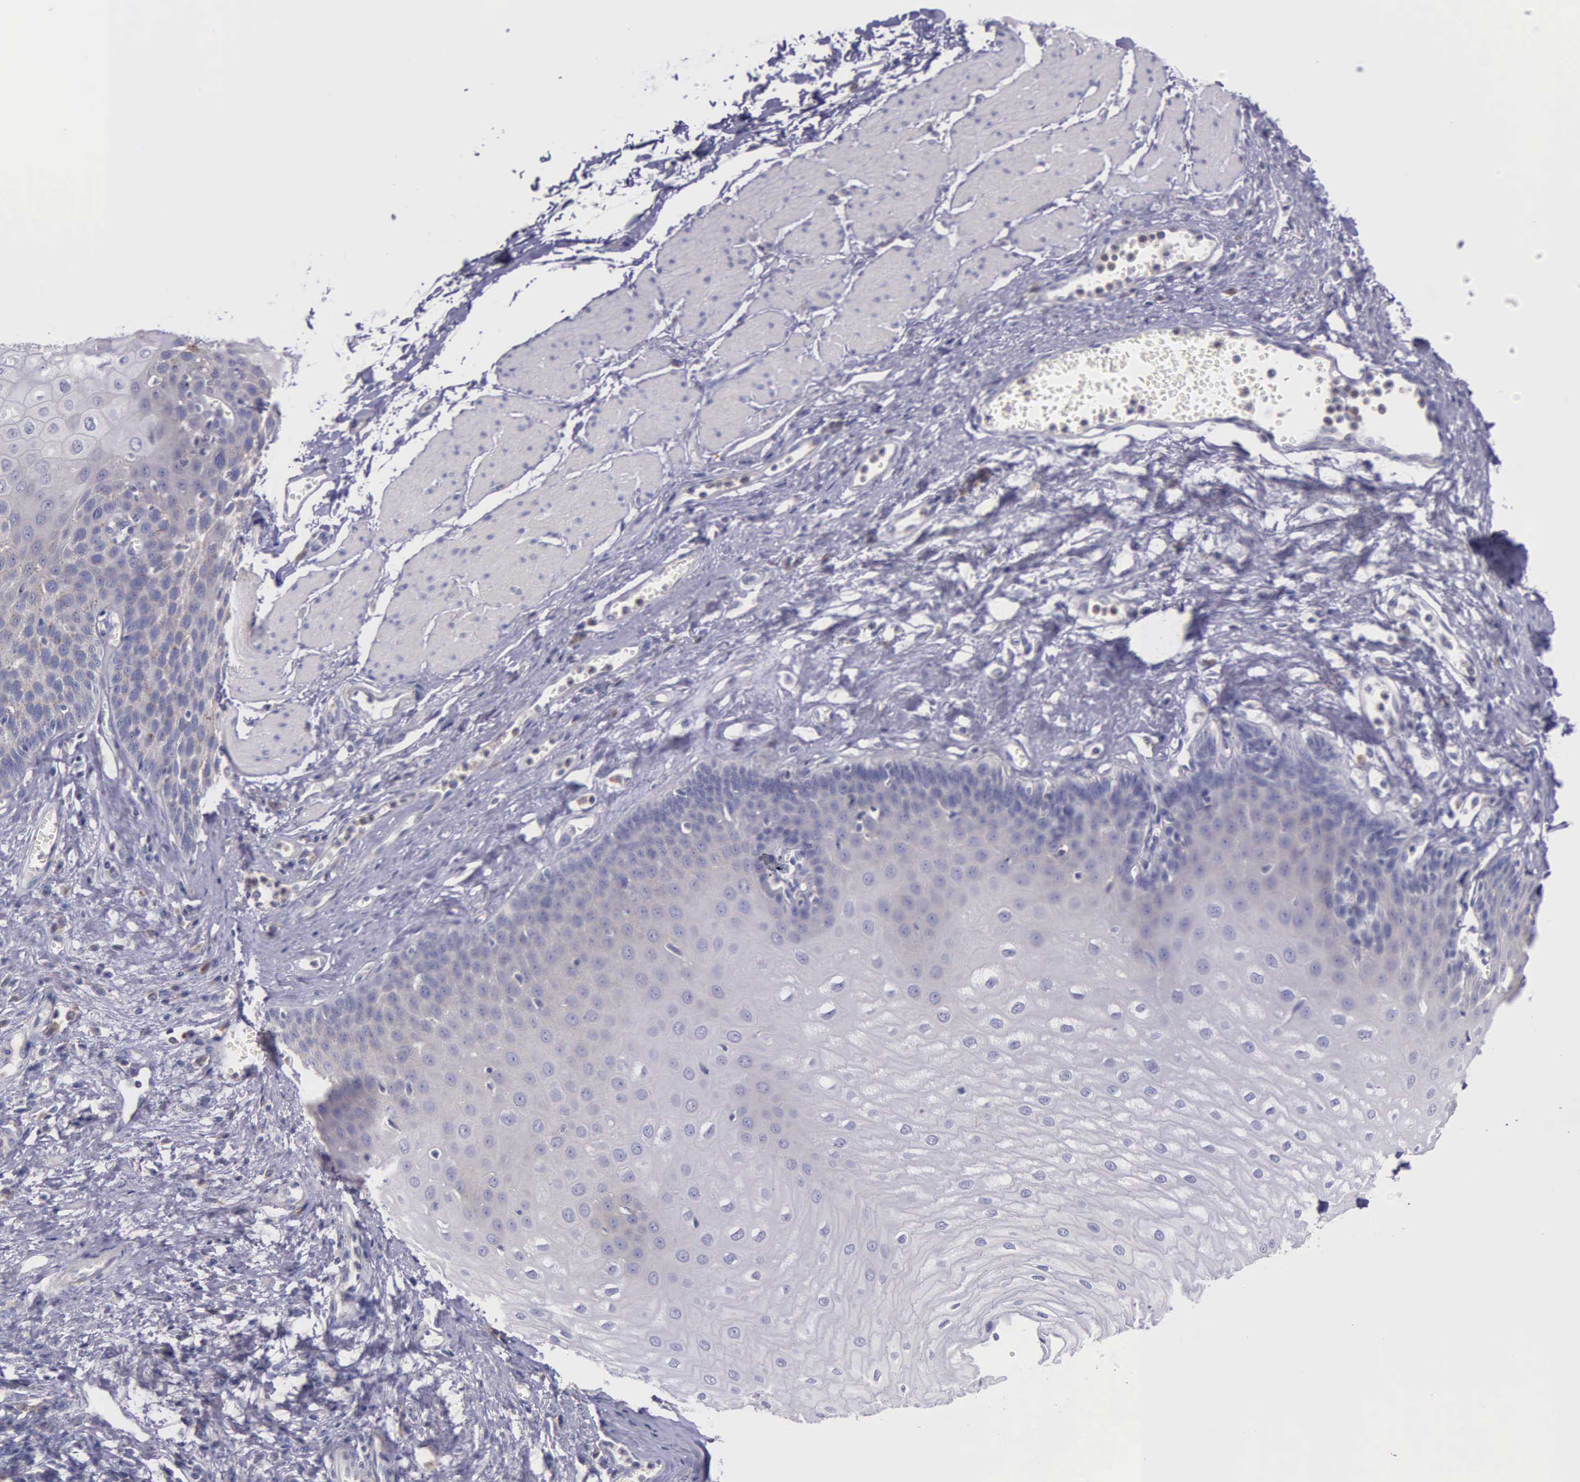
{"staining": {"intensity": "negative", "quantity": "none", "location": "none"}, "tissue": "esophagus", "cell_type": "Squamous epithelial cells", "image_type": "normal", "snomed": [{"axis": "morphology", "description": "Normal tissue, NOS"}, {"axis": "topography", "description": "Esophagus"}], "caption": "This is an immunohistochemistry (IHC) histopathology image of unremarkable esophagus. There is no staining in squamous epithelial cells.", "gene": "CTAGE15", "patient": {"sex": "male", "age": 65}}